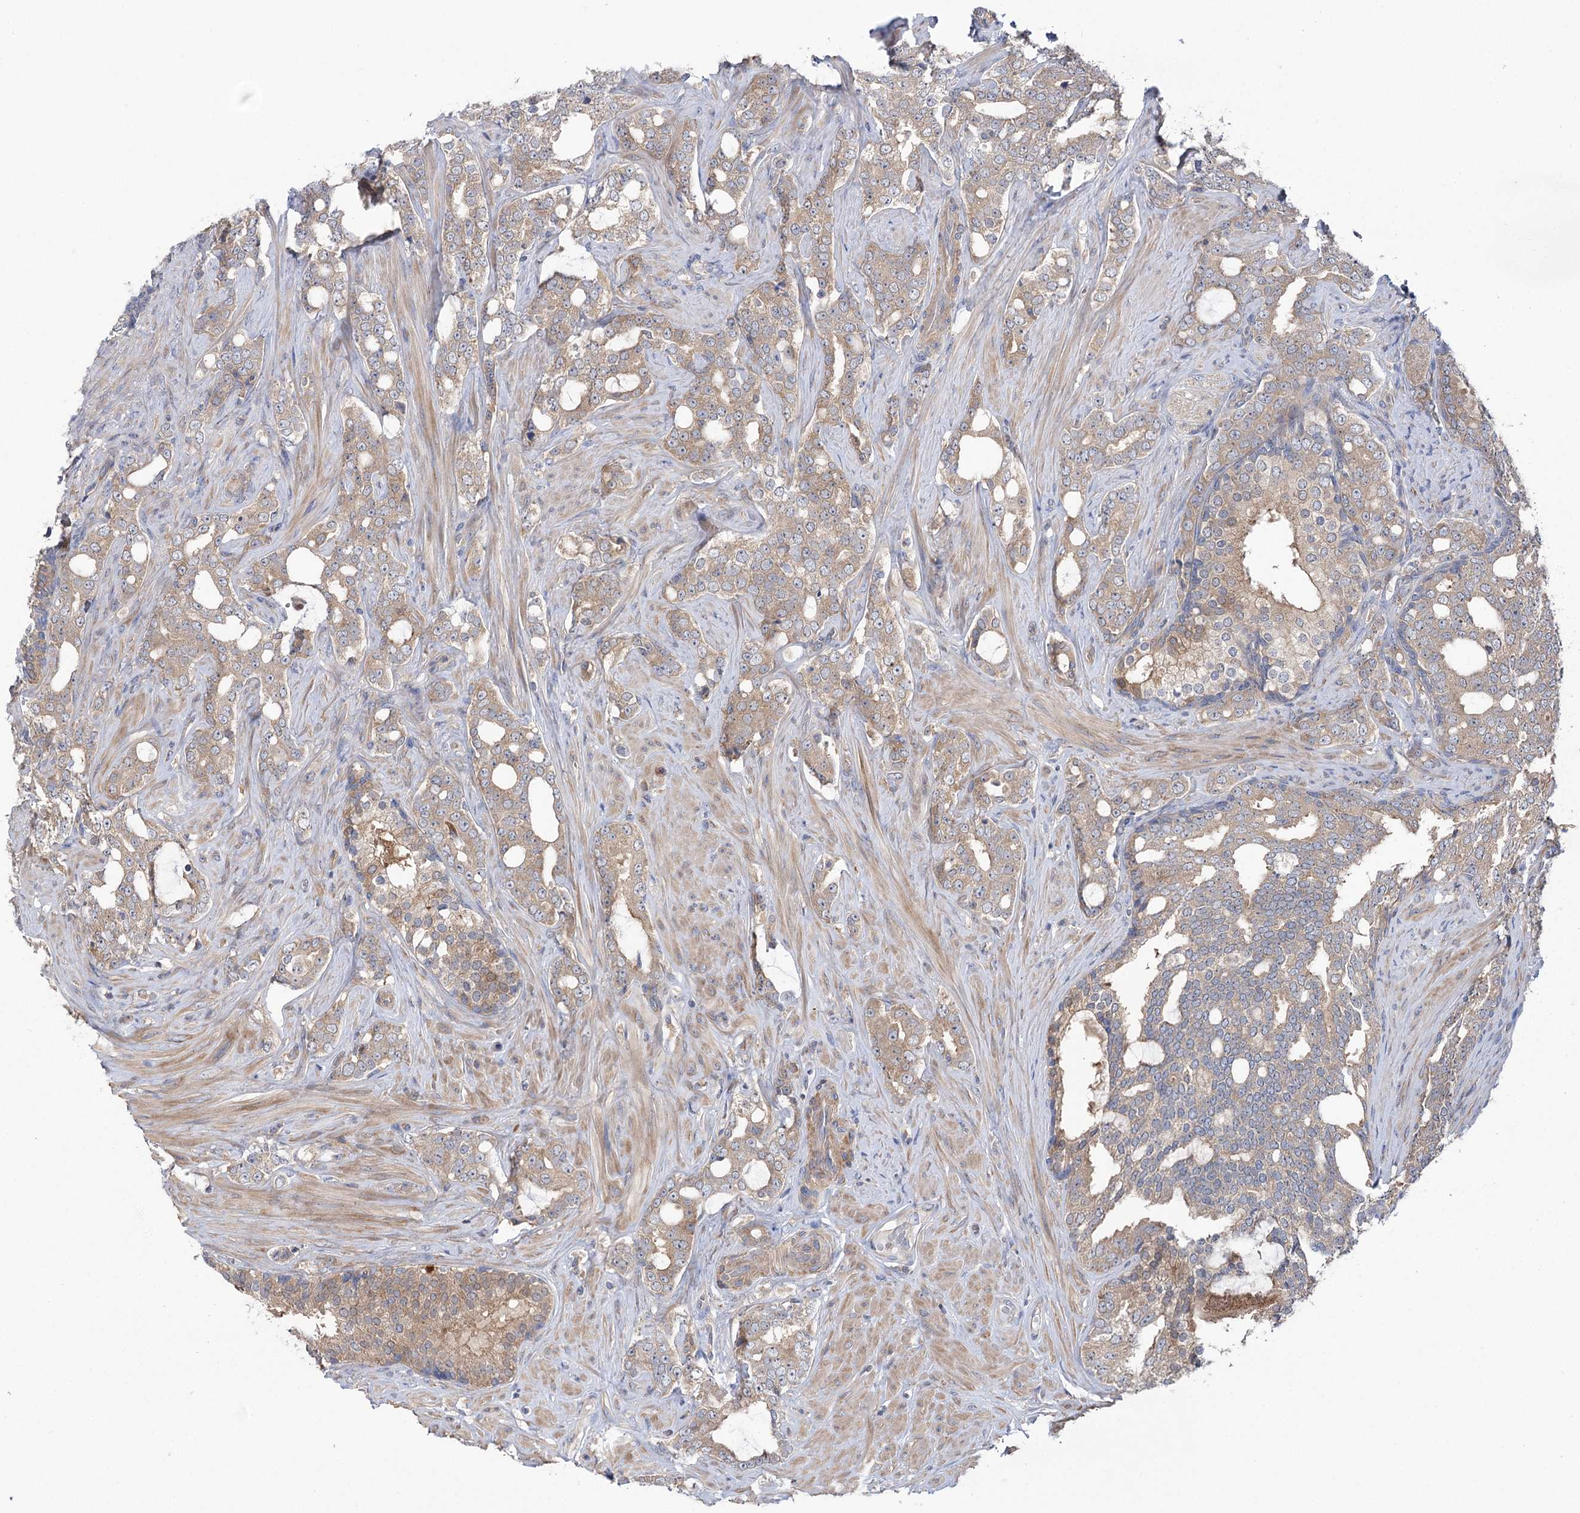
{"staining": {"intensity": "moderate", "quantity": ">75%", "location": "cytoplasmic/membranous"}, "tissue": "prostate cancer", "cell_type": "Tumor cells", "image_type": "cancer", "snomed": [{"axis": "morphology", "description": "Adenocarcinoma, High grade"}, {"axis": "topography", "description": "Prostate"}], "caption": "Prostate cancer stained with DAB (3,3'-diaminobenzidine) immunohistochemistry shows medium levels of moderate cytoplasmic/membranous positivity in approximately >75% of tumor cells.", "gene": "VPS37B", "patient": {"sex": "male", "age": 64}}